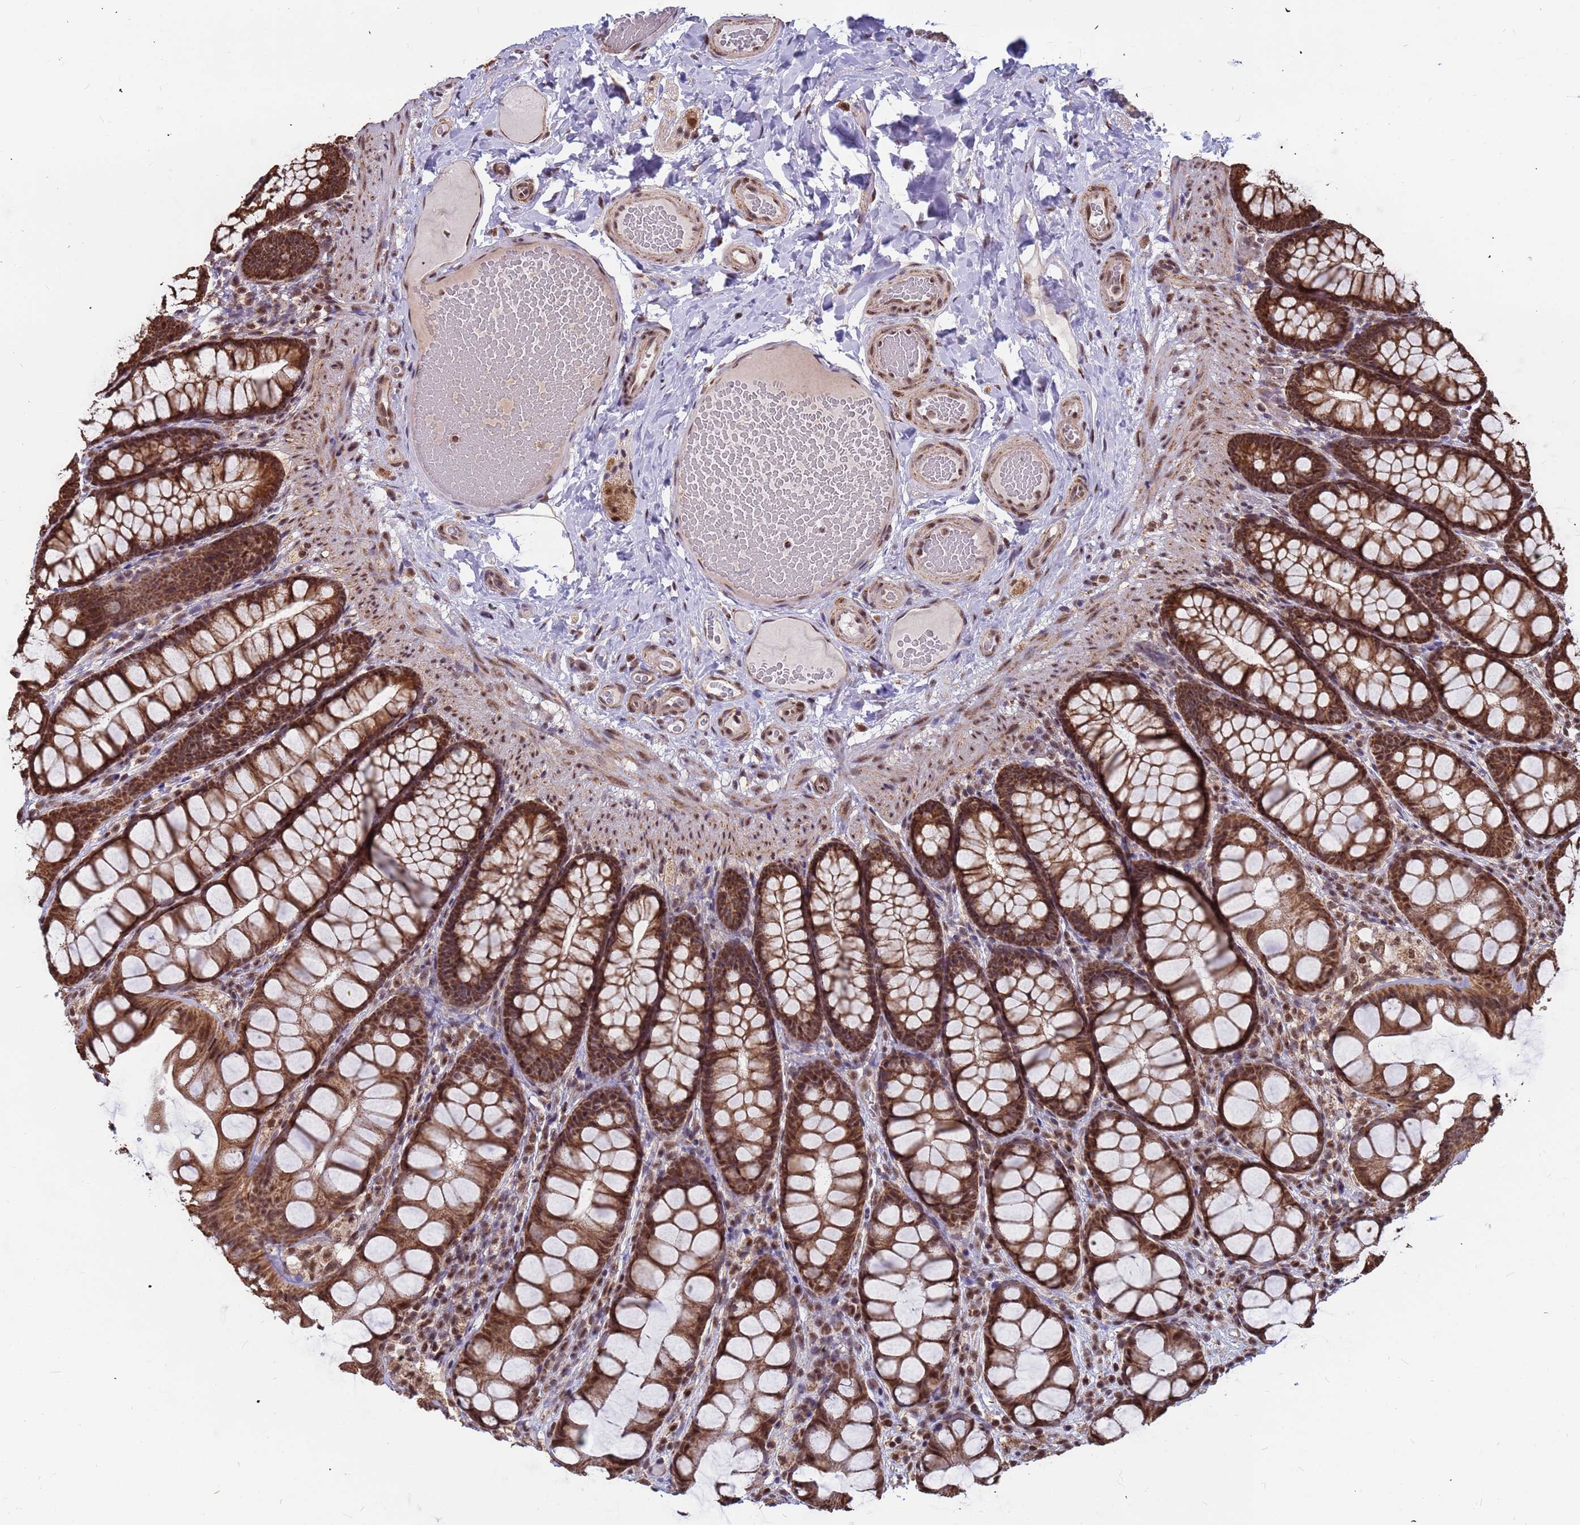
{"staining": {"intensity": "moderate", "quantity": ">75%", "location": "cytoplasmic/membranous,nuclear"}, "tissue": "colon", "cell_type": "Endothelial cells", "image_type": "normal", "snomed": [{"axis": "morphology", "description": "Normal tissue, NOS"}, {"axis": "topography", "description": "Colon"}], "caption": "Protein expression analysis of normal human colon reveals moderate cytoplasmic/membranous,nuclear expression in about >75% of endothelial cells.", "gene": "DENND2B", "patient": {"sex": "male", "age": 47}}